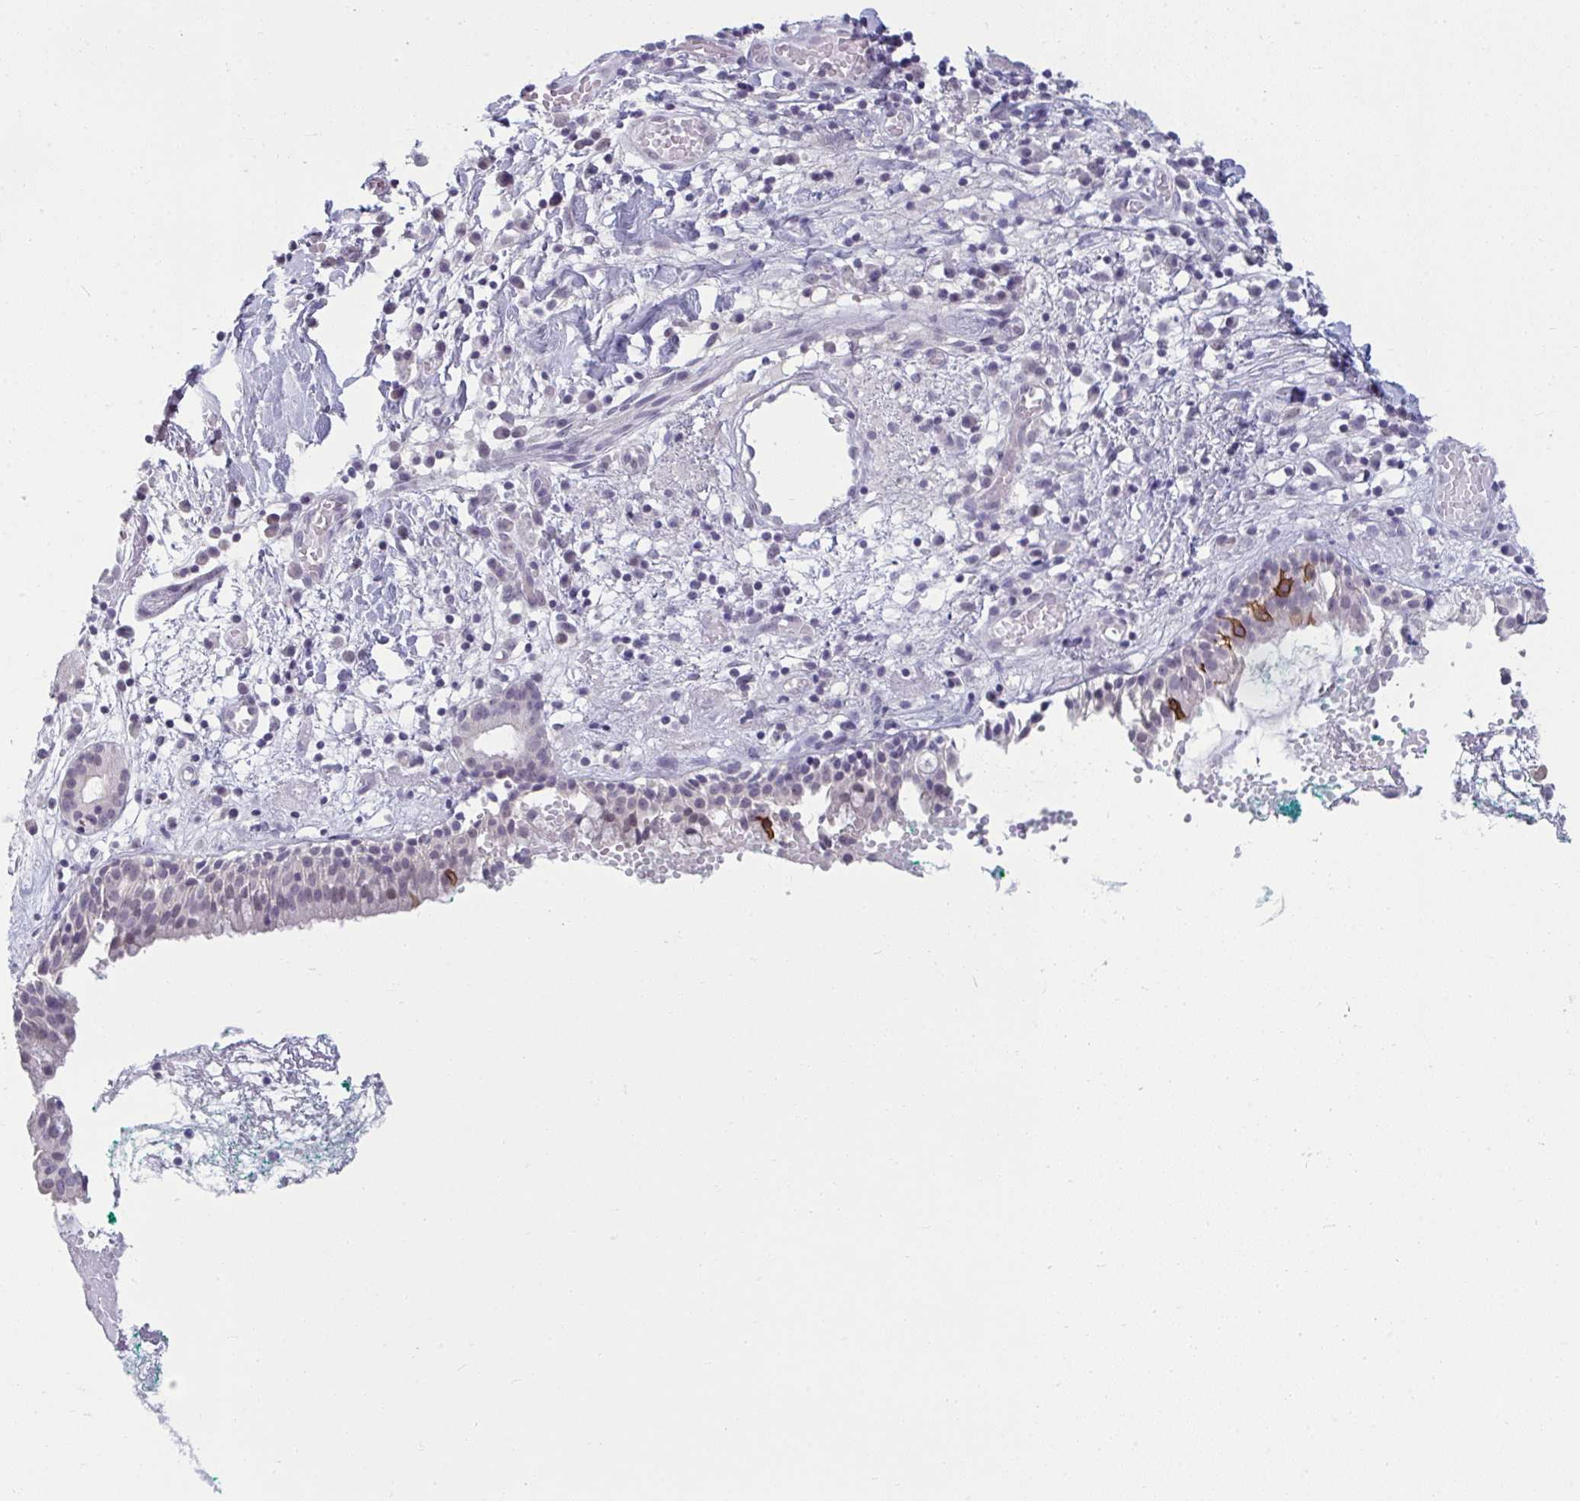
{"staining": {"intensity": "moderate", "quantity": "<25%", "location": "cytoplasmic/membranous"}, "tissue": "nasopharynx", "cell_type": "Respiratory epithelial cells", "image_type": "normal", "snomed": [{"axis": "morphology", "description": "Normal tissue, NOS"}, {"axis": "morphology", "description": "Basal cell carcinoma"}, {"axis": "topography", "description": "Cartilage tissue"}, {"axis": "topography", "description": "Nasopharynx"}, {"axis": "topography", "description": "Oral tissue"}], "caption": "A brown stain labels moderate cytoplasmic/membranous staining of a protein in respiratory epithelial cells of benign human nasopharynx. The protein of interest is shown in brown color, while the nuclei are stained blue.", "gene": "RNASEH1", "patient": {"sex": "female", "age": 77}}